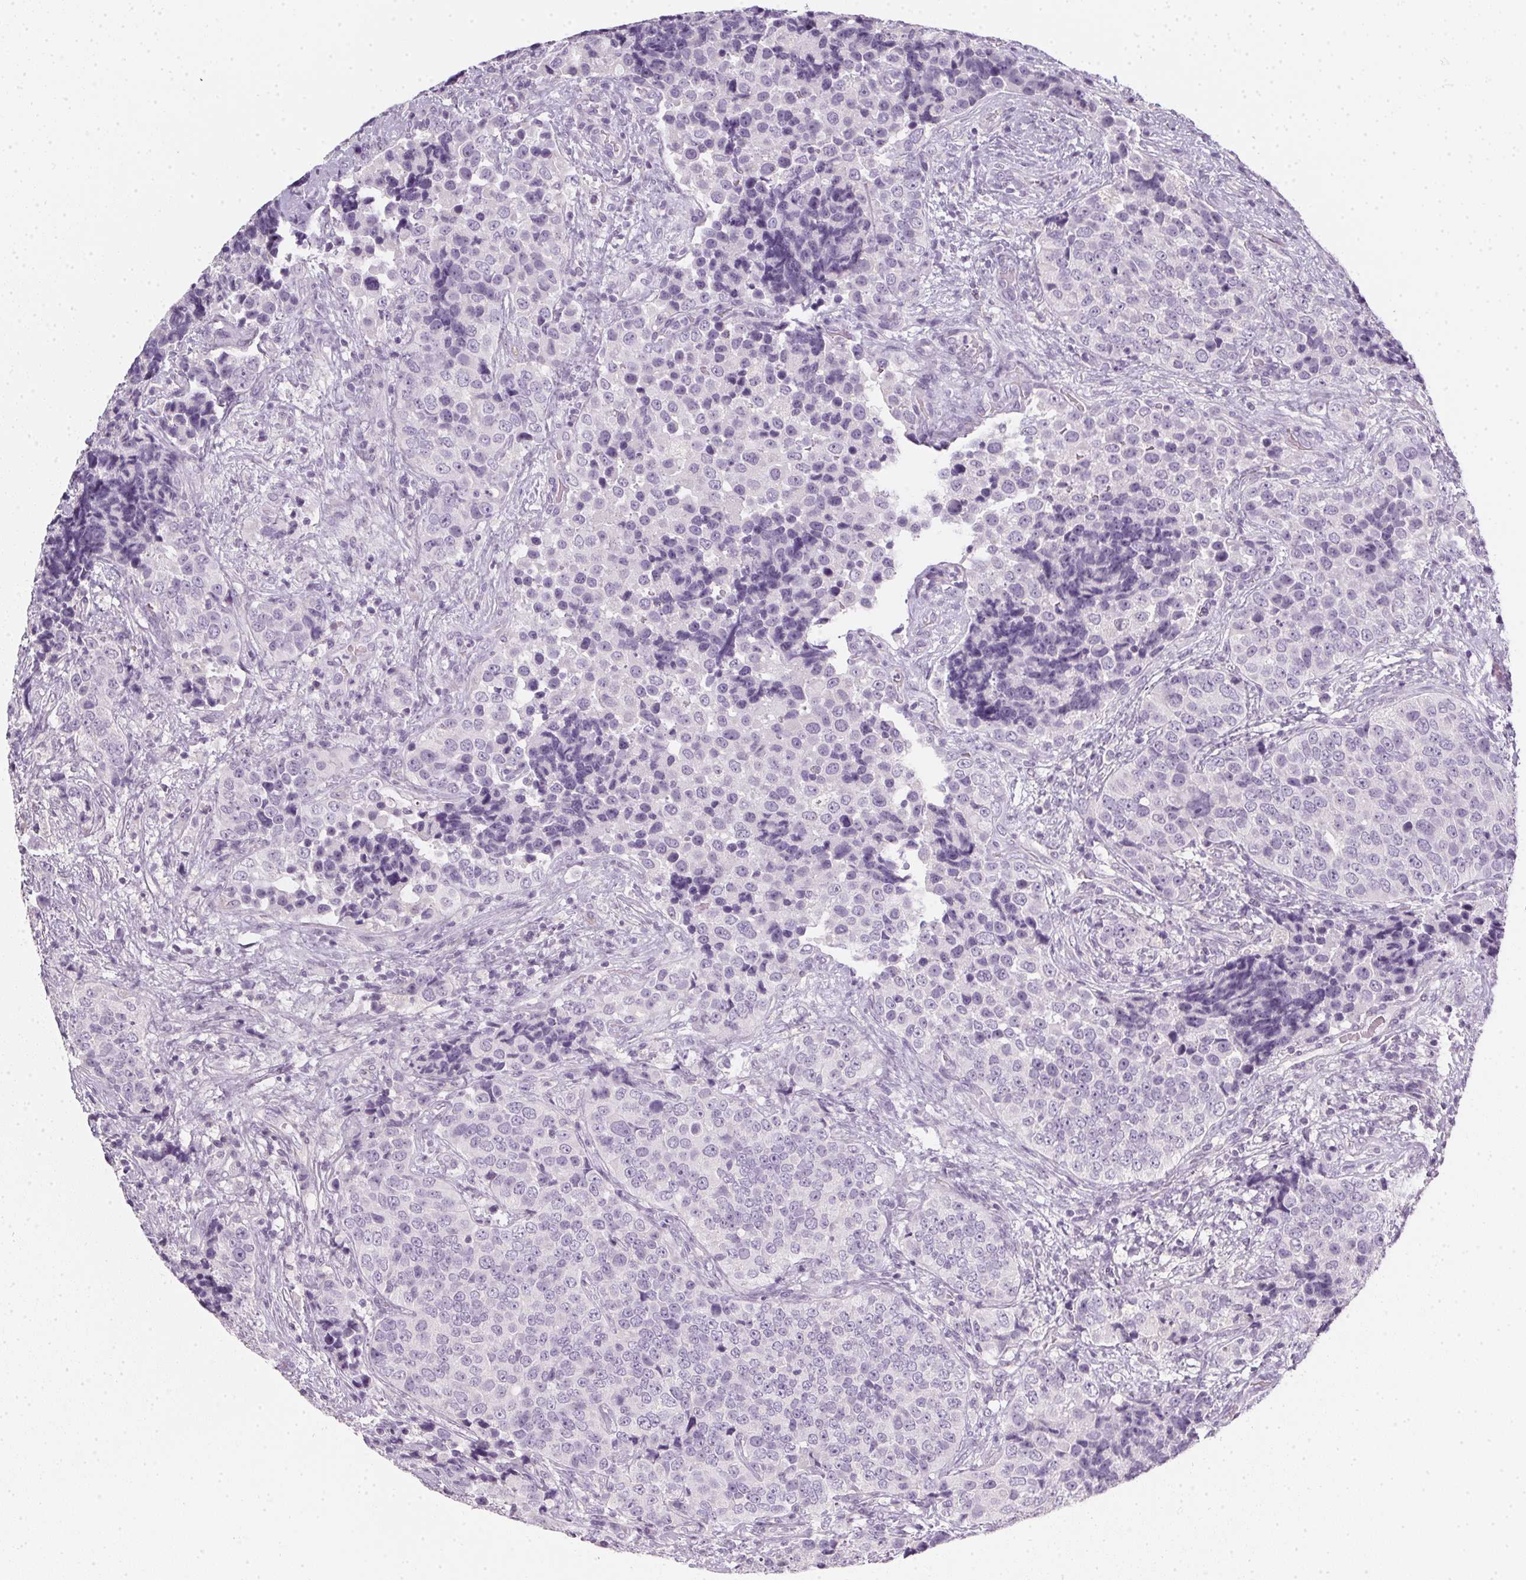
{"staining": {"intensity": "negative", "quantity": "none", "location": "none"}, "tissue": "urothelial cancer", "cell_type": "Tumor cells", "image_type": "cancer", "snomed": [{"axis": "morphology", "description": "Urothelial carcinoma, NOS"}, {"axis": "topography", "description": "Urinary bladder"}], "caption": "Immunohistochemical staining of urothelial cancer demonstrates no significant positivity in tumor cells.", "gene": "TMEM72", "patient": {"sex": "male", "age": 52}}